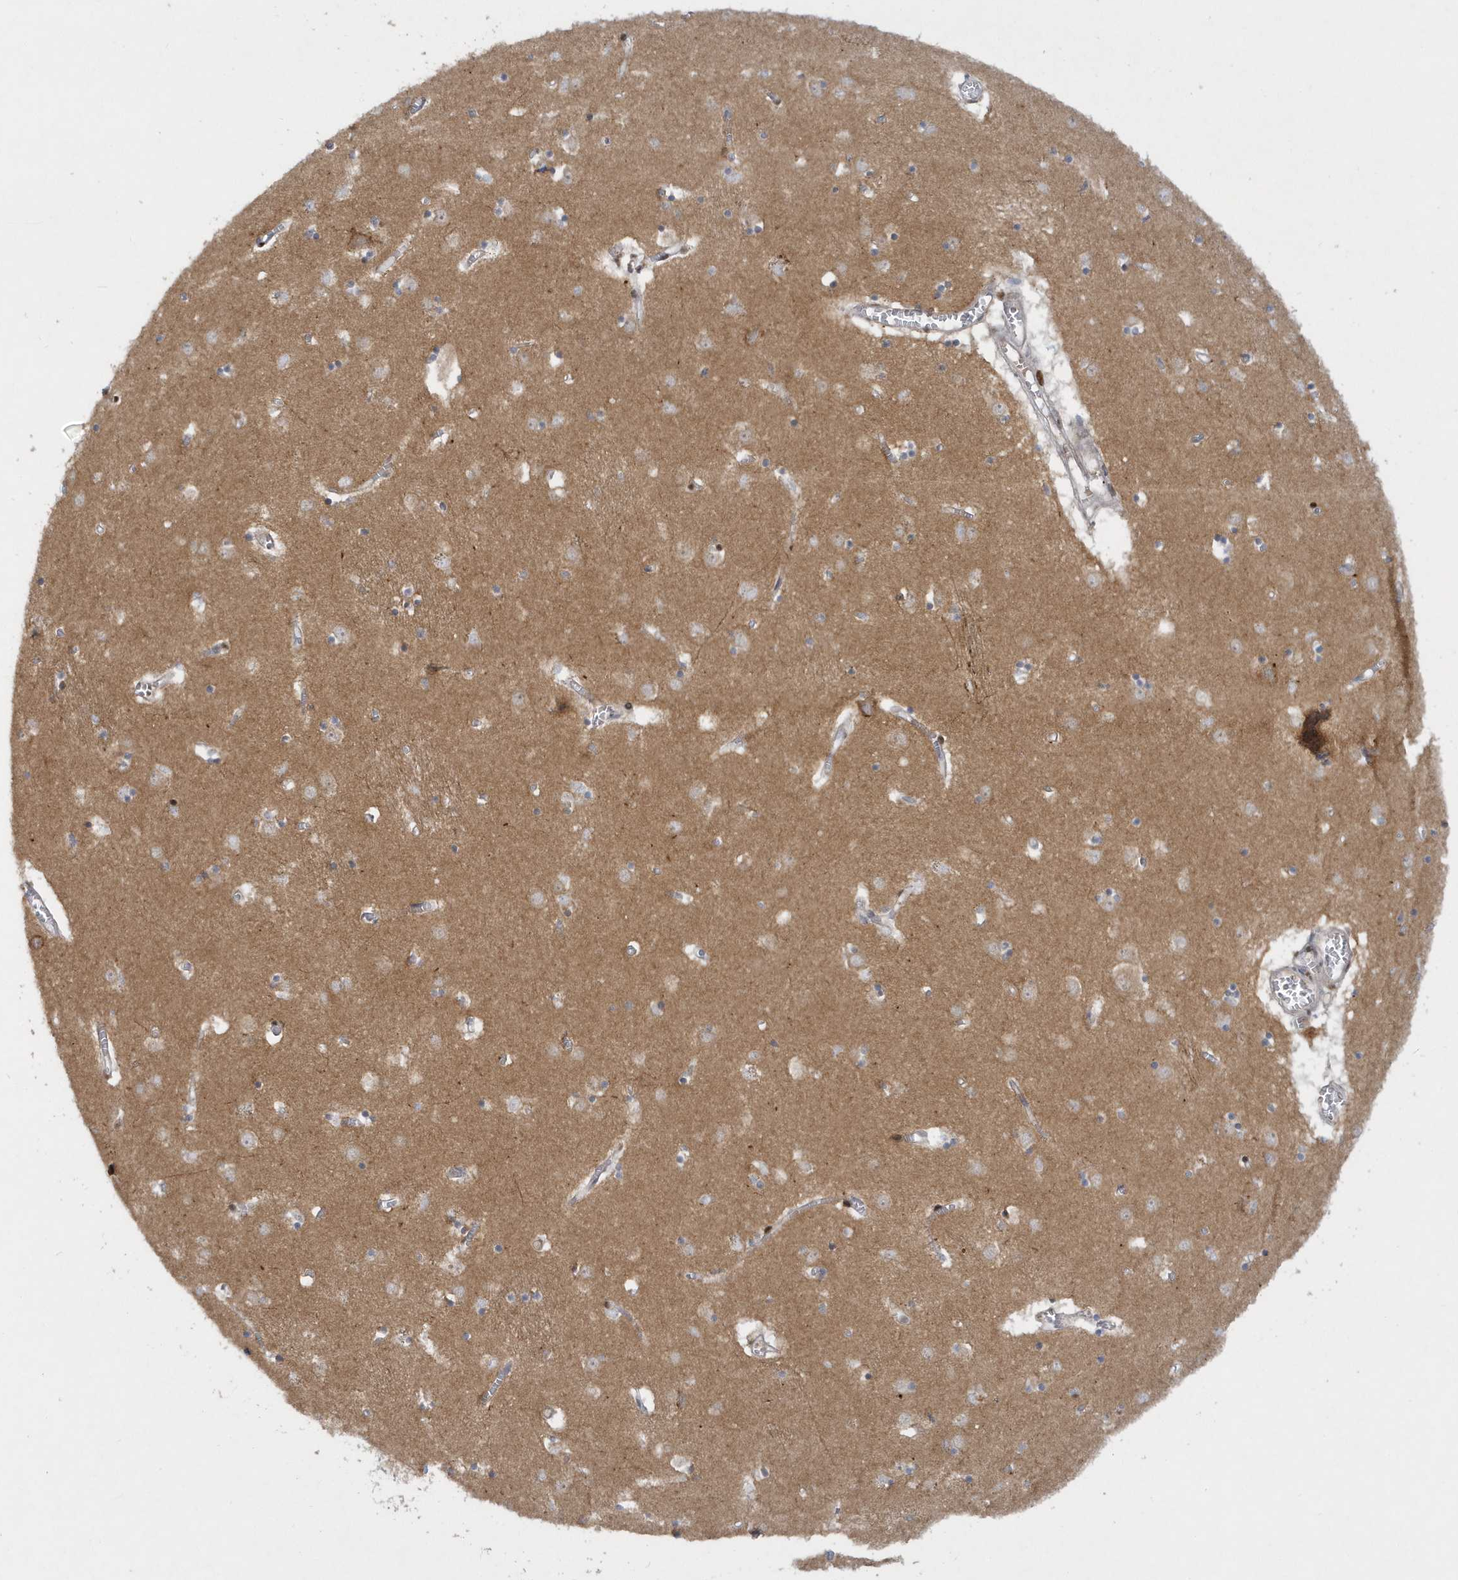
{"staining": {"intensity": "weak", "quantity": "25%-75%", "location": "cytoplasmic/membranous"}, "tissue": "caudate", "cell_type": "Glial cells", "image_type": "normal", "snomed": [{"axis": "morphology", "description": "Normal tissue, NOS"}, {"axis": "topography", "description": "Lateral ventricle wall"}], "caption": "Human caudate stained for a protein (brown) displays weak cytoplasmic/membranous positive positivity in about 25%-75% of glial cells.", "gene": "ATG4A", "patient": {"sex": "male", "age": 70}}